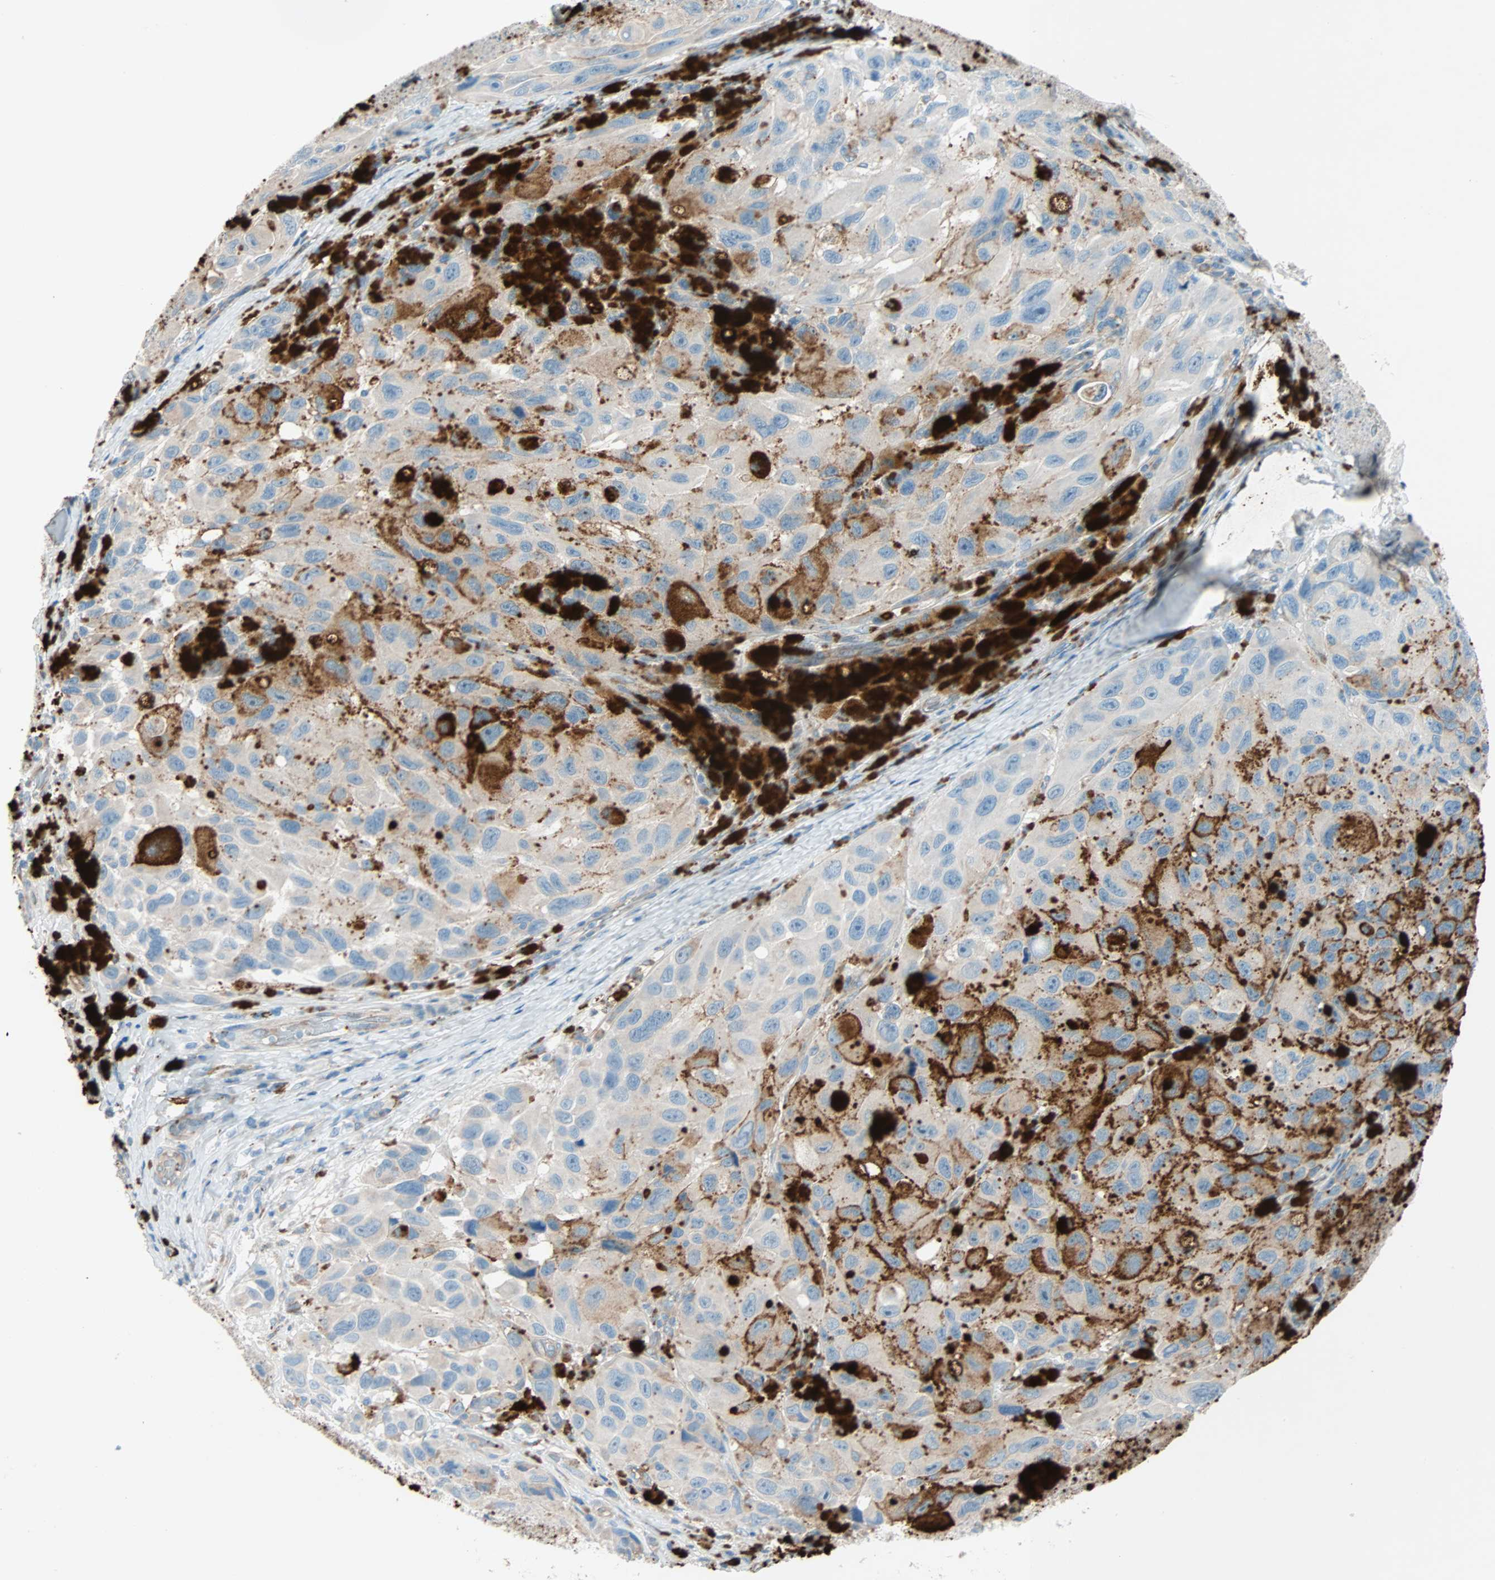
{"staining": {"intensity": "strong", "quantity": ">75%", "location": "cytoplasmic/membranous"}, "tissue": "melanoma", "cell_type": "Tumor cells", "image_type": "cancer", "snomed": [{"axis": "morphology", "description": "Malignant melanoma, NOS"}, {"axis": "topography", "description": "Skin"}], "caption": "The histopathology image exhibits staining of malignant melanoma, revealing strong cytoplasmic/membranous protein expression (brown color) within tumor cells.", "gene": "LY6G6F", "patient": {"sex": "female", "age": 73}}